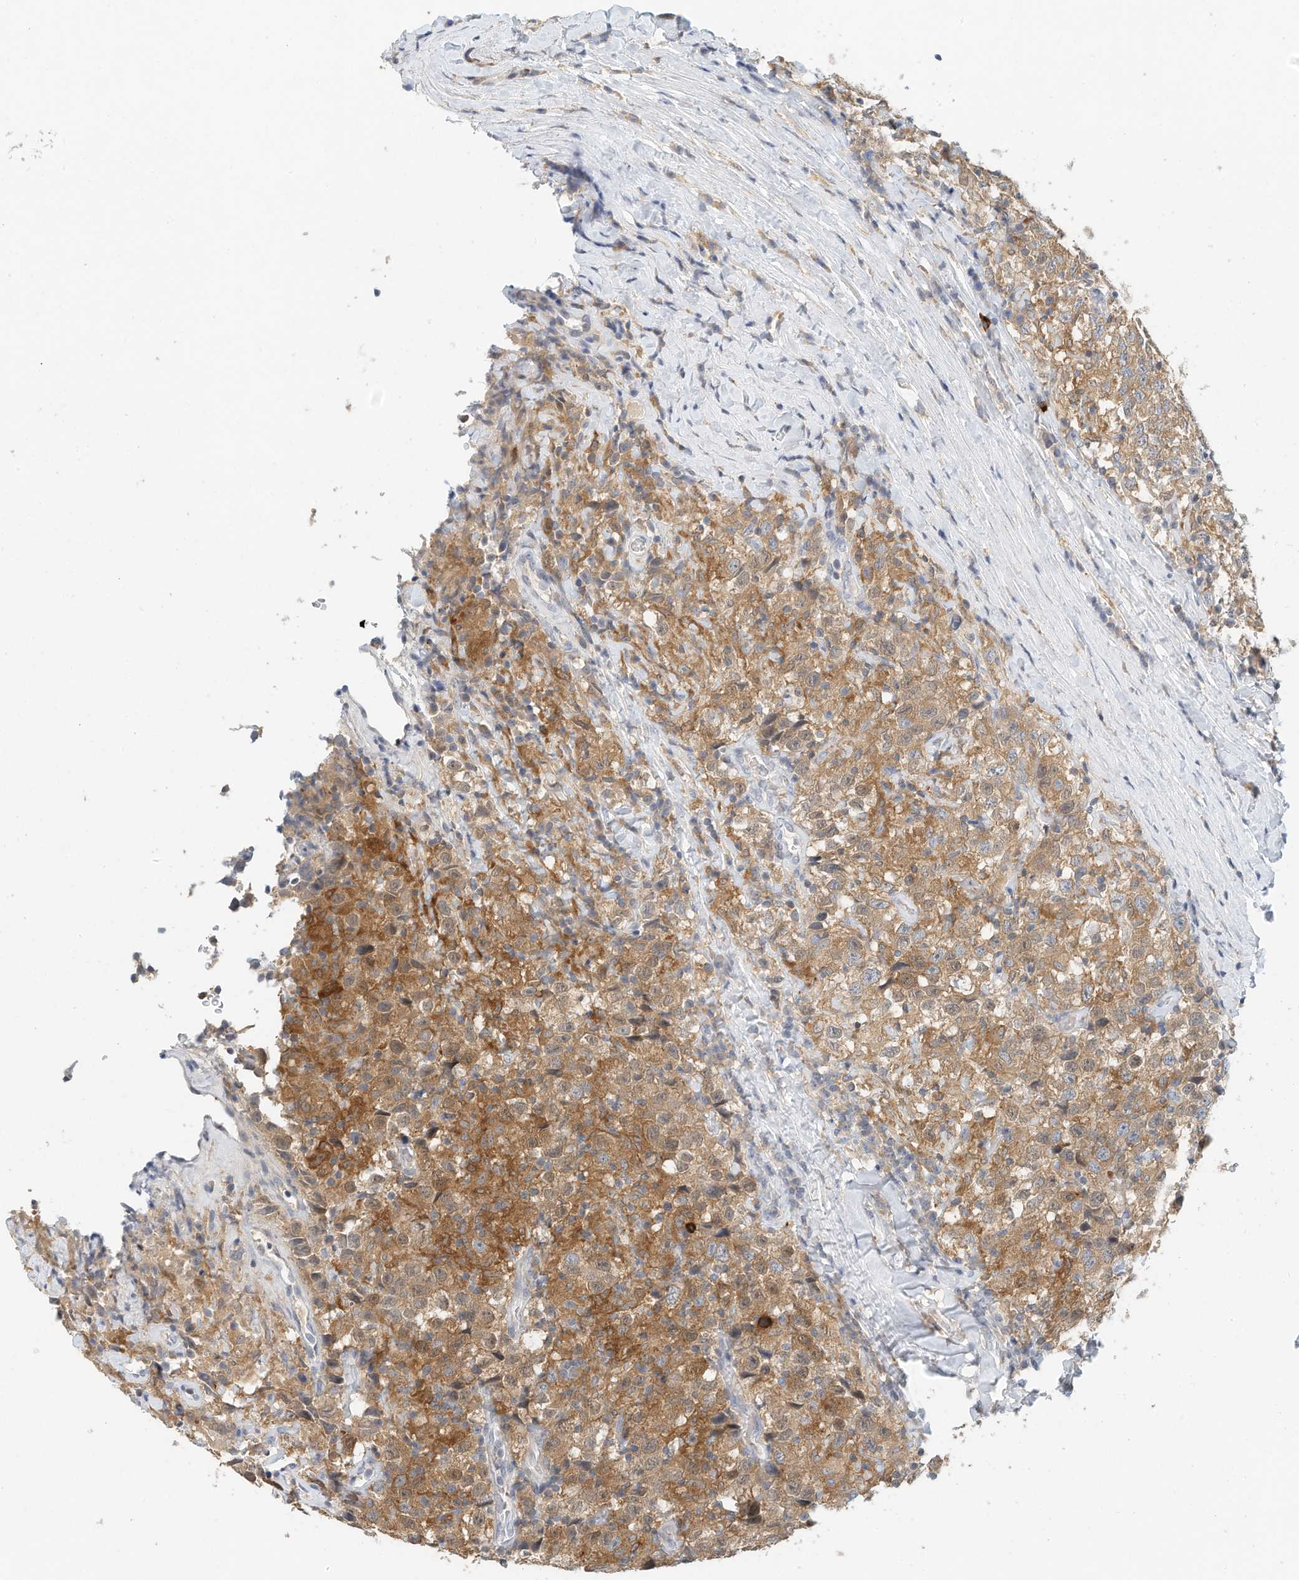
{"staining": {"intensity": "moderate", "quantity": ">75%", "location": "cytoplasmic/membranous"}, "tissue": "testis cancer", "cell_type": "Tumor cells", "image_type": "cancer", "snomed": [{"axis": "morphology", "description": "Seminoma, NOS"}, {"axis": "topography", "description": "Testis"}], "caption": "Seminoma (testis) stained with a brown dye demonstrates moderate cytoplasmic/membranous positive staining in about >75% of tumor cells.", "gene": "MICAL1", "patient": {"sex": "male", "age": 41}}